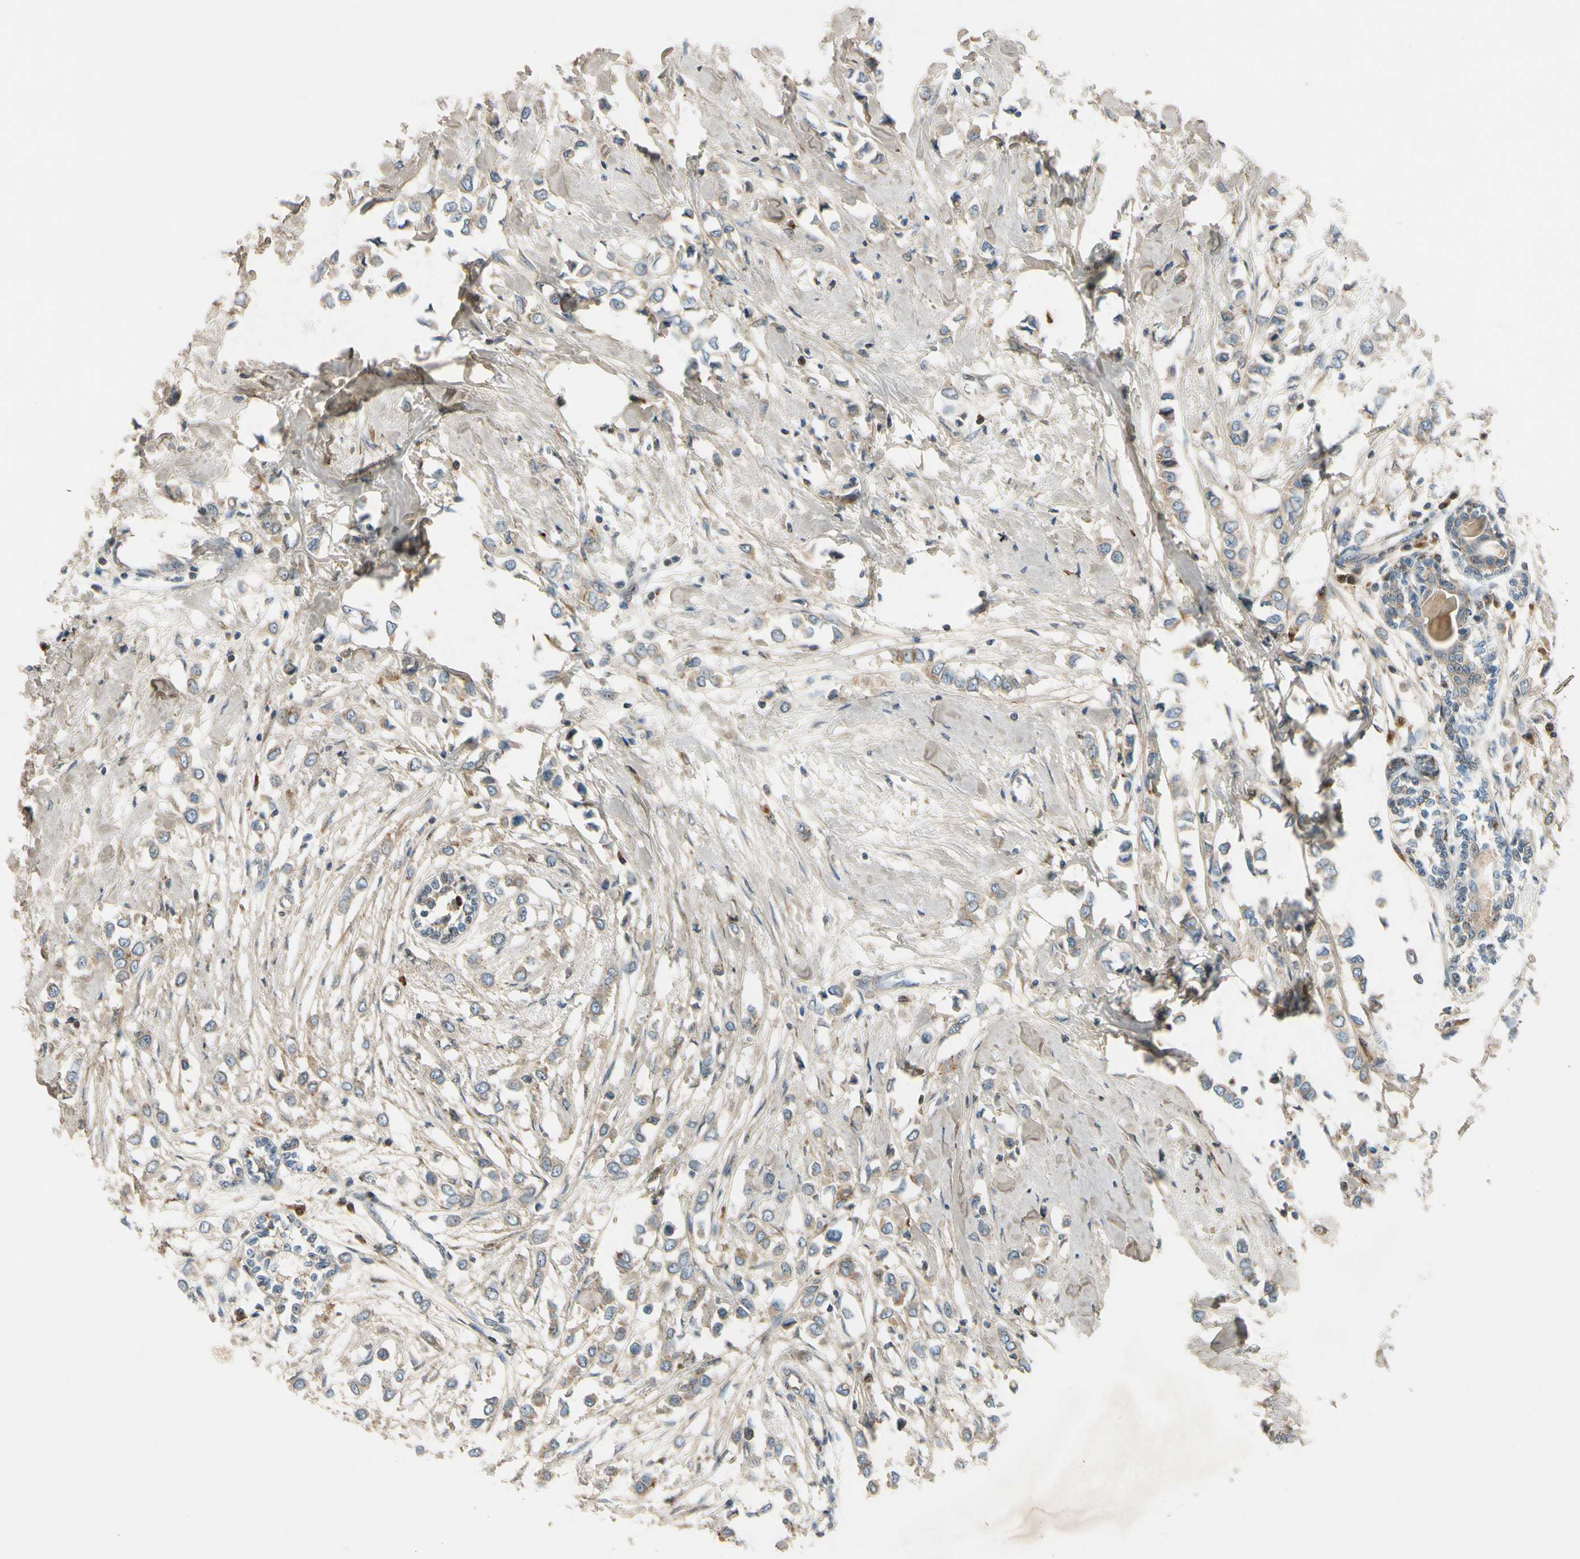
{"staining": {"intensity": "moderate", "quantity": ">75%", "location": "cytoplasmic/membranous"}, "tissue": "breast cancer", "cell_type": "Tumor cells", "image_type": "cancer", "snomed": [{"axis": "morphology", "description": "Lobular carcinoma"}, {"axis": "topography", "description": "Breast"}], "caption": "This image demonstrates lobular carcinoma (breast) stained with immunohistochemistry (IHC) to label a protein in brown. The cytoplasmic/membranous of tumor cells show moderate positivity for the protein. Nuclei are counter-stained blue.", "gene": "MST1R", "patient": {"sex": "female", "age": 51}}